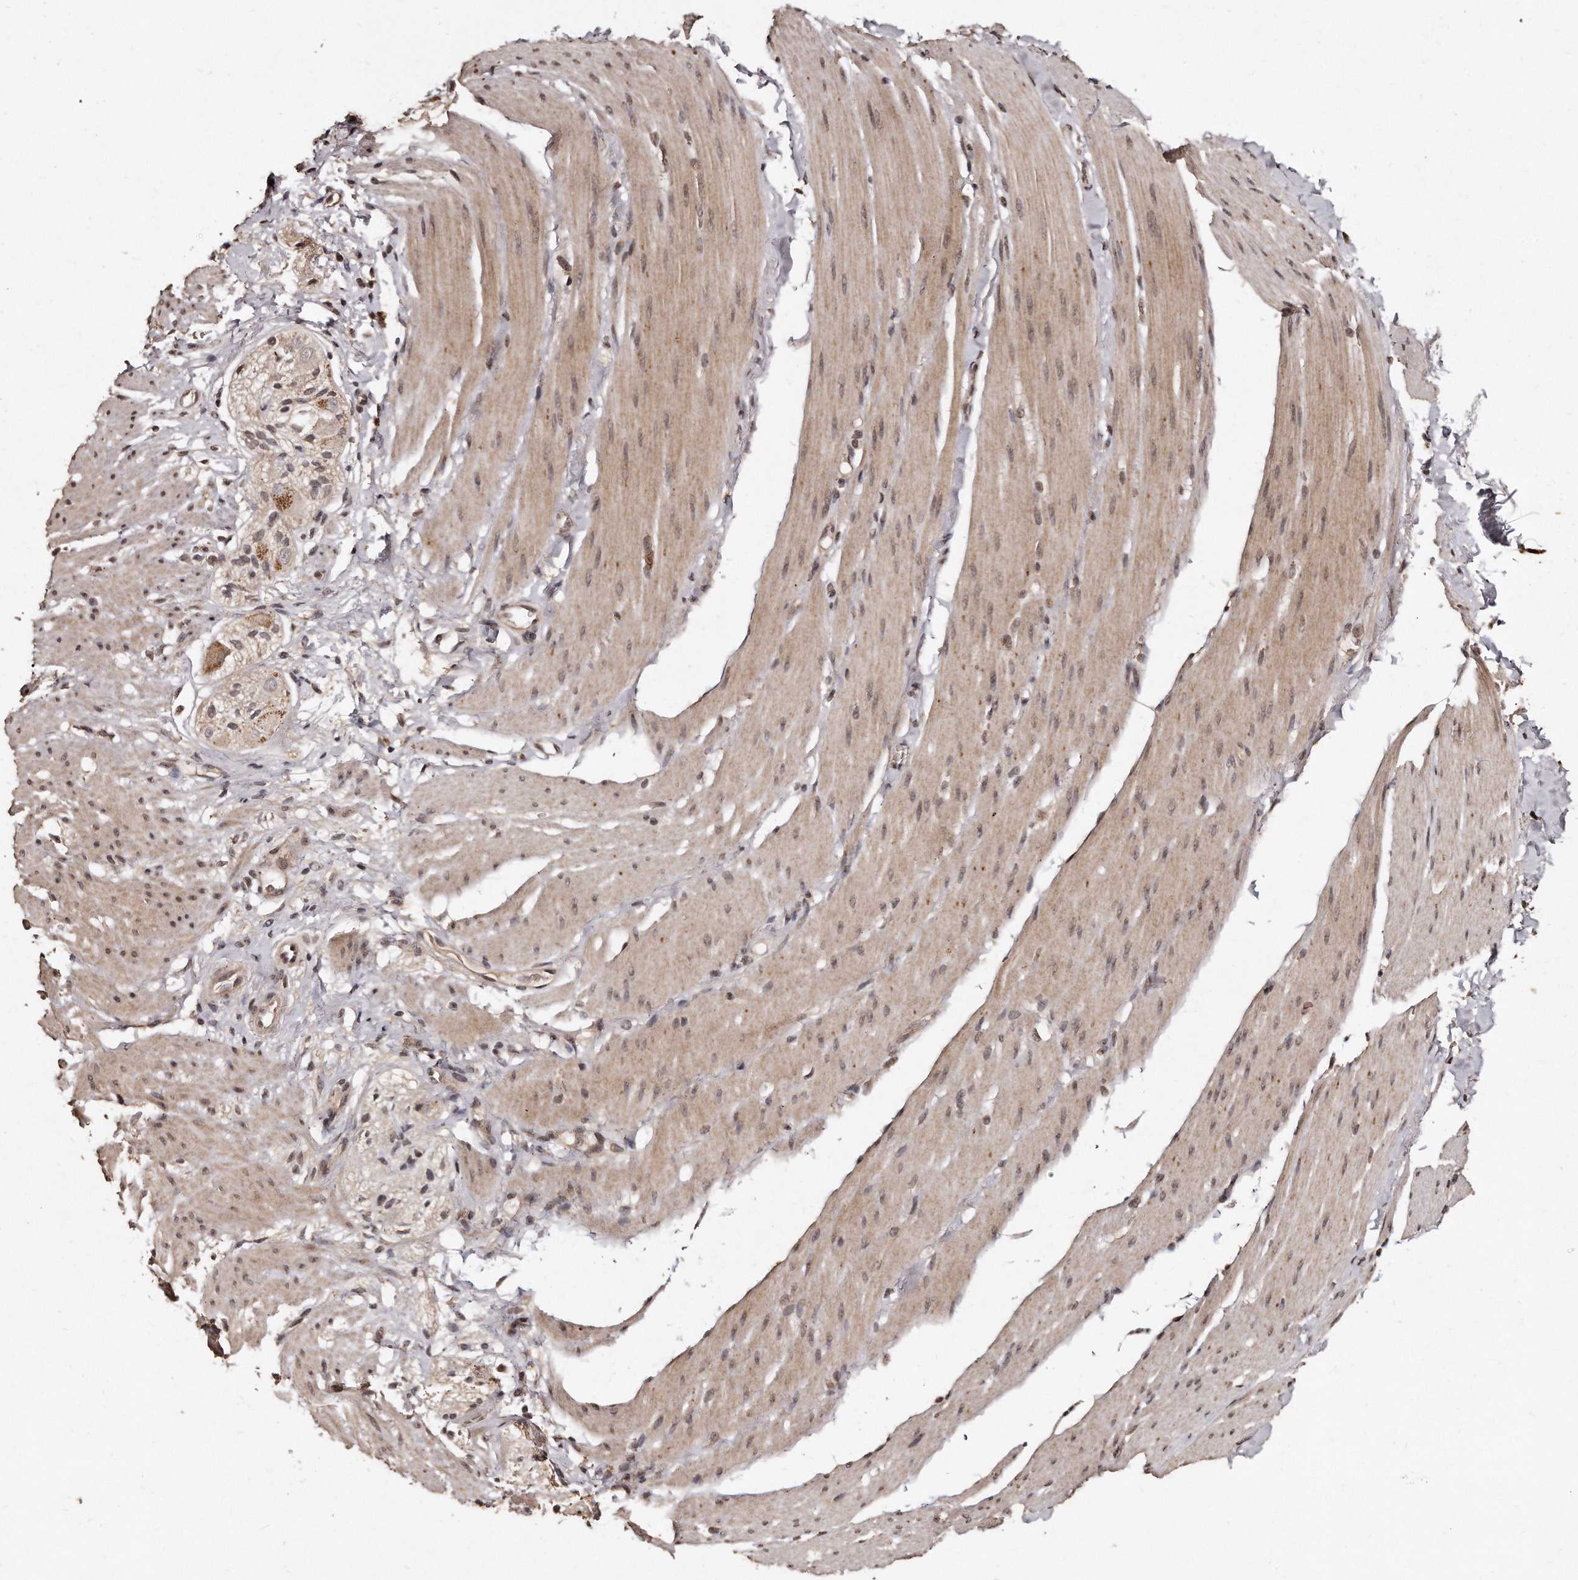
{"staining": {"intensity": "weak", "quantity": ">75%", "location": "cytoplasmic/membranous,nuclear"}, "tissue": "smooth muscle", "cell_type": "Smooth muscle cells", "image_type": "normal", "snomed": [{"axis": "morphology", "description": "Normal tissue, NOS"}, {"axis": "topography", "description": "Smooth muscle"}, {"axis": "topography", "description": "Small intestine"}], "caption": "Smooth muscle stained with DAB immunohistochemistry (IHC) reveals low levels of weak cytoplasmic/membranous,nuclear expression in about >75% of smooth muscle cells.", "gene": "TSHR", "patient": {"sex": "female", "age": 84}}